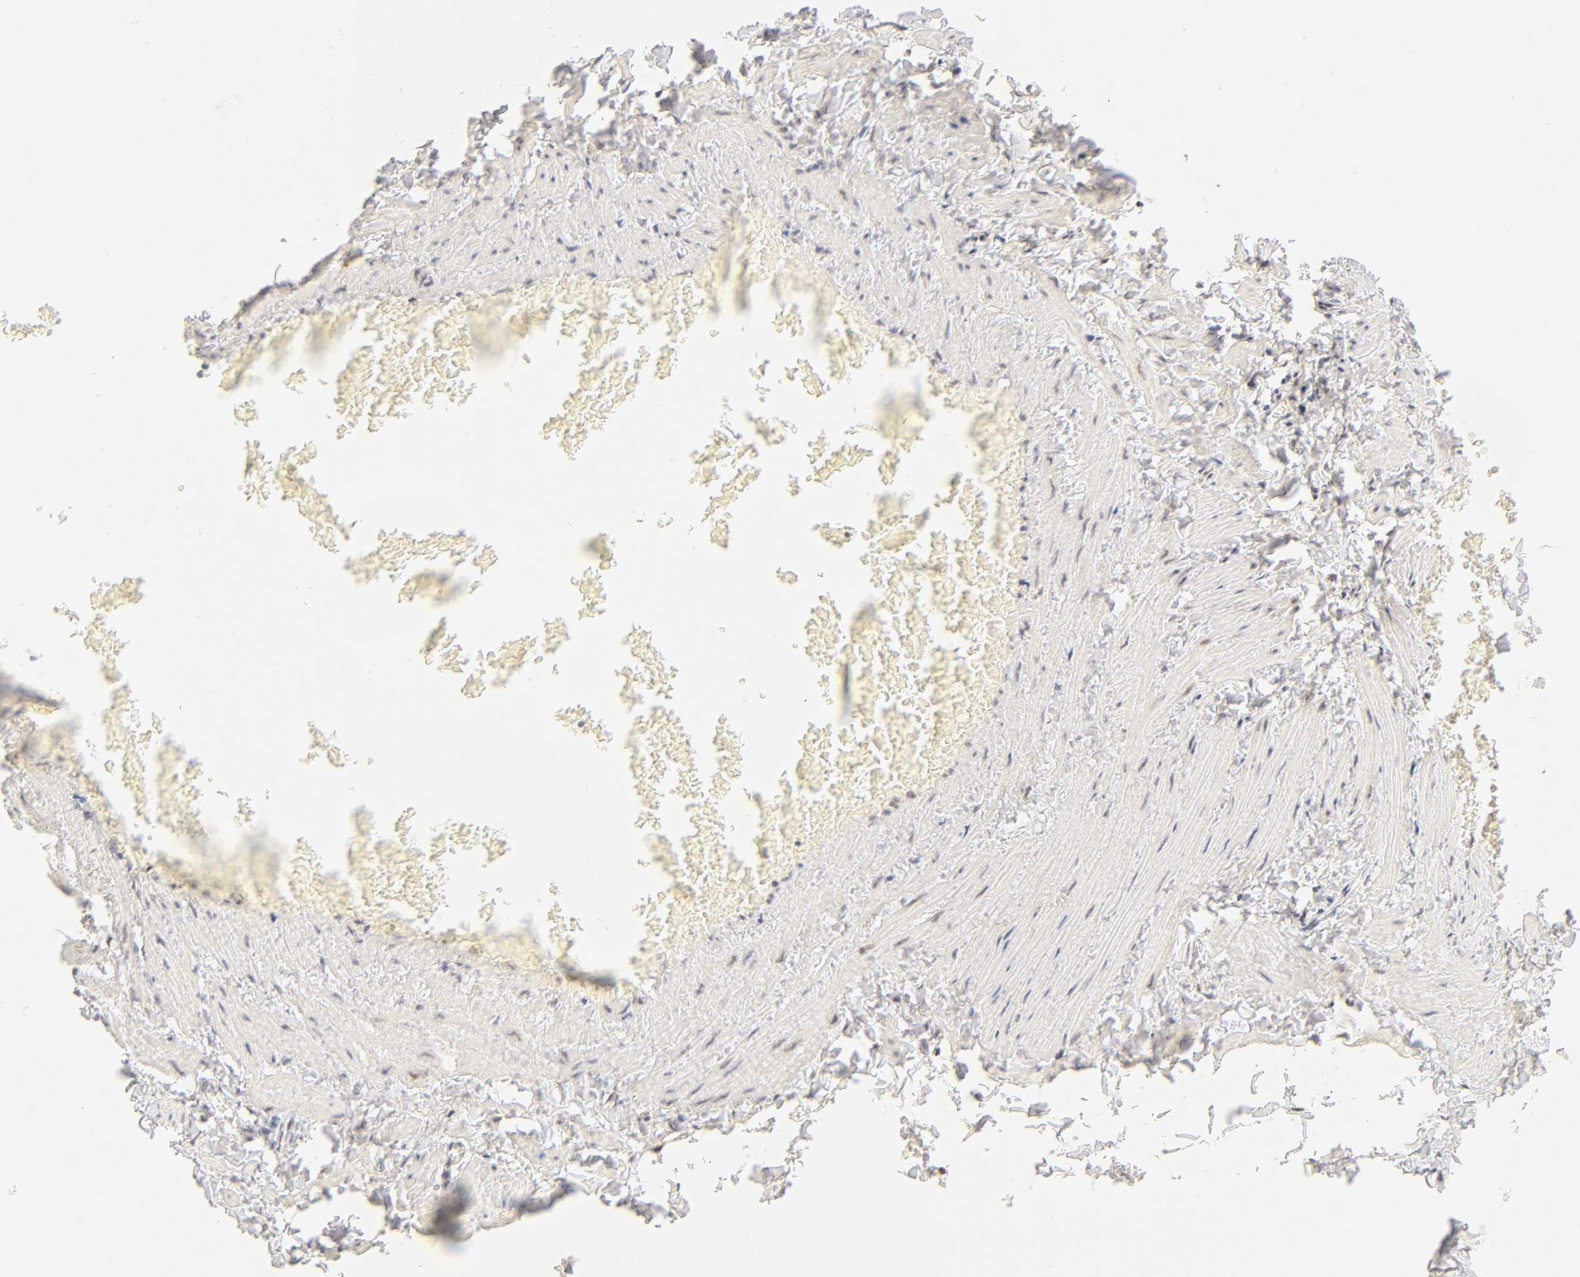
{"staining": {"intensity": "moderate", "quantity": "<25%", "location": "nuclear"}, "tissue": "adipose tissue", "cell_type": "Adipocytes", "image_type": "normal", "snomed": [{"axis": "morphology", "description": "Normal tissue, NOS"}, {"axis": "topography", "description": "Vascular tissue"}], "caption": "DAB (3,3'-diaminobenzidine) immunohistochemical staining of normal human adipose tissue demonstrates moderate nuclear protein positivity in approximately <25% of adipocytes. The staining is performed using DAB brown chromogen to label protein expression. The nuclei are counter-stained blue using hematoxylin.", "gene": "MNAT1", "patient": {"sex": "male", "age": 41}}